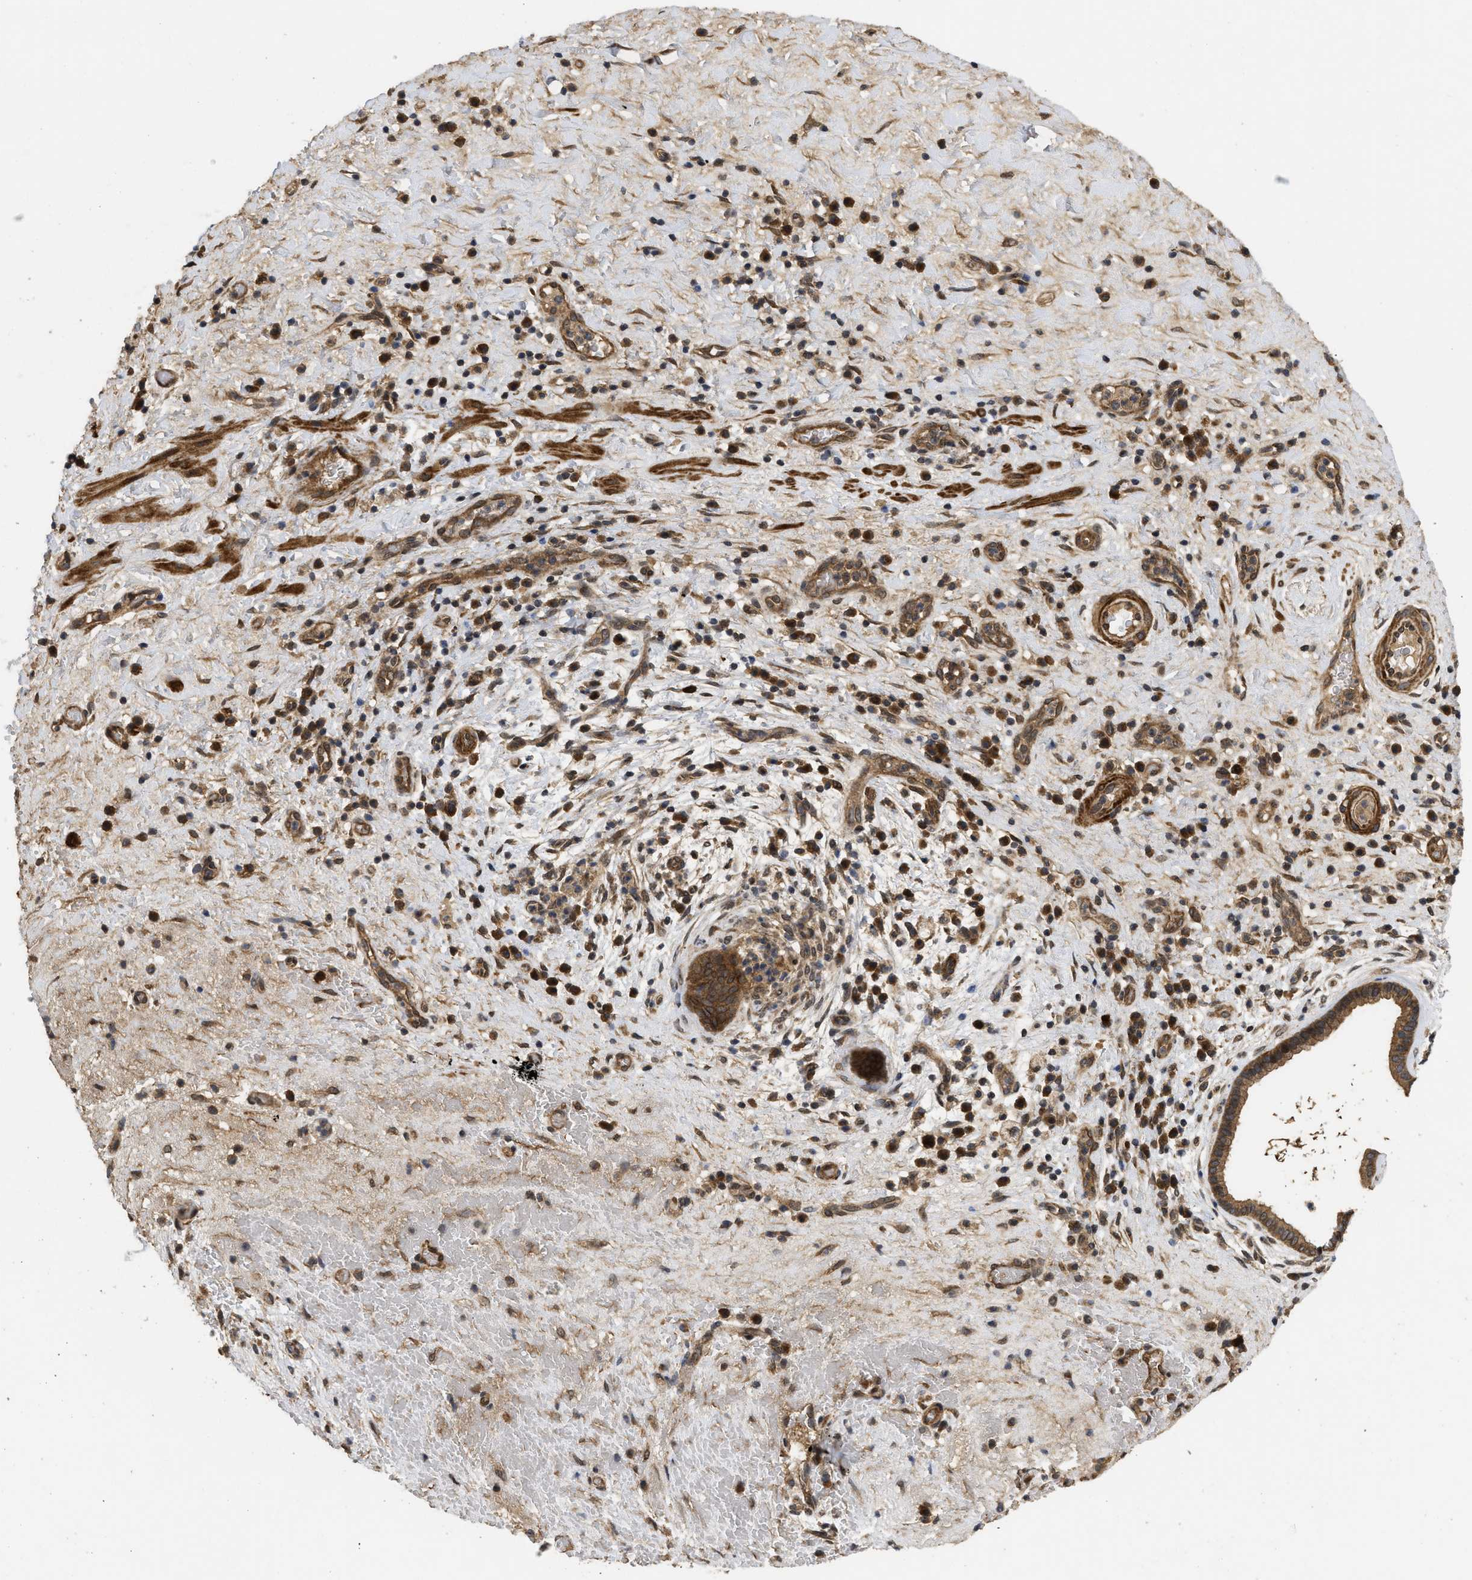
{"staining": {"intensity": "moderate", "quantity": ">75%", "location": "cytoplasmic/membranous"}, "tissue": "liver cancer", "cell_type": "Tumor cells", "image_type": "cancer", "snomed": [{"axis": "morphology", "description": "Cholangiocarcinoma"}, {"axis": "topography", "description": "Liver"}], "caption": "DAB (3,3'-diaminobenzidine) immunohistochemical staining of liver cholangiocarcinoma exhibits moderate cytoplasmic/membranous protein positivity in about >75% of tumor cells.", "gene": "FZD6", "patient": {"sex": "female", "age": 38}}